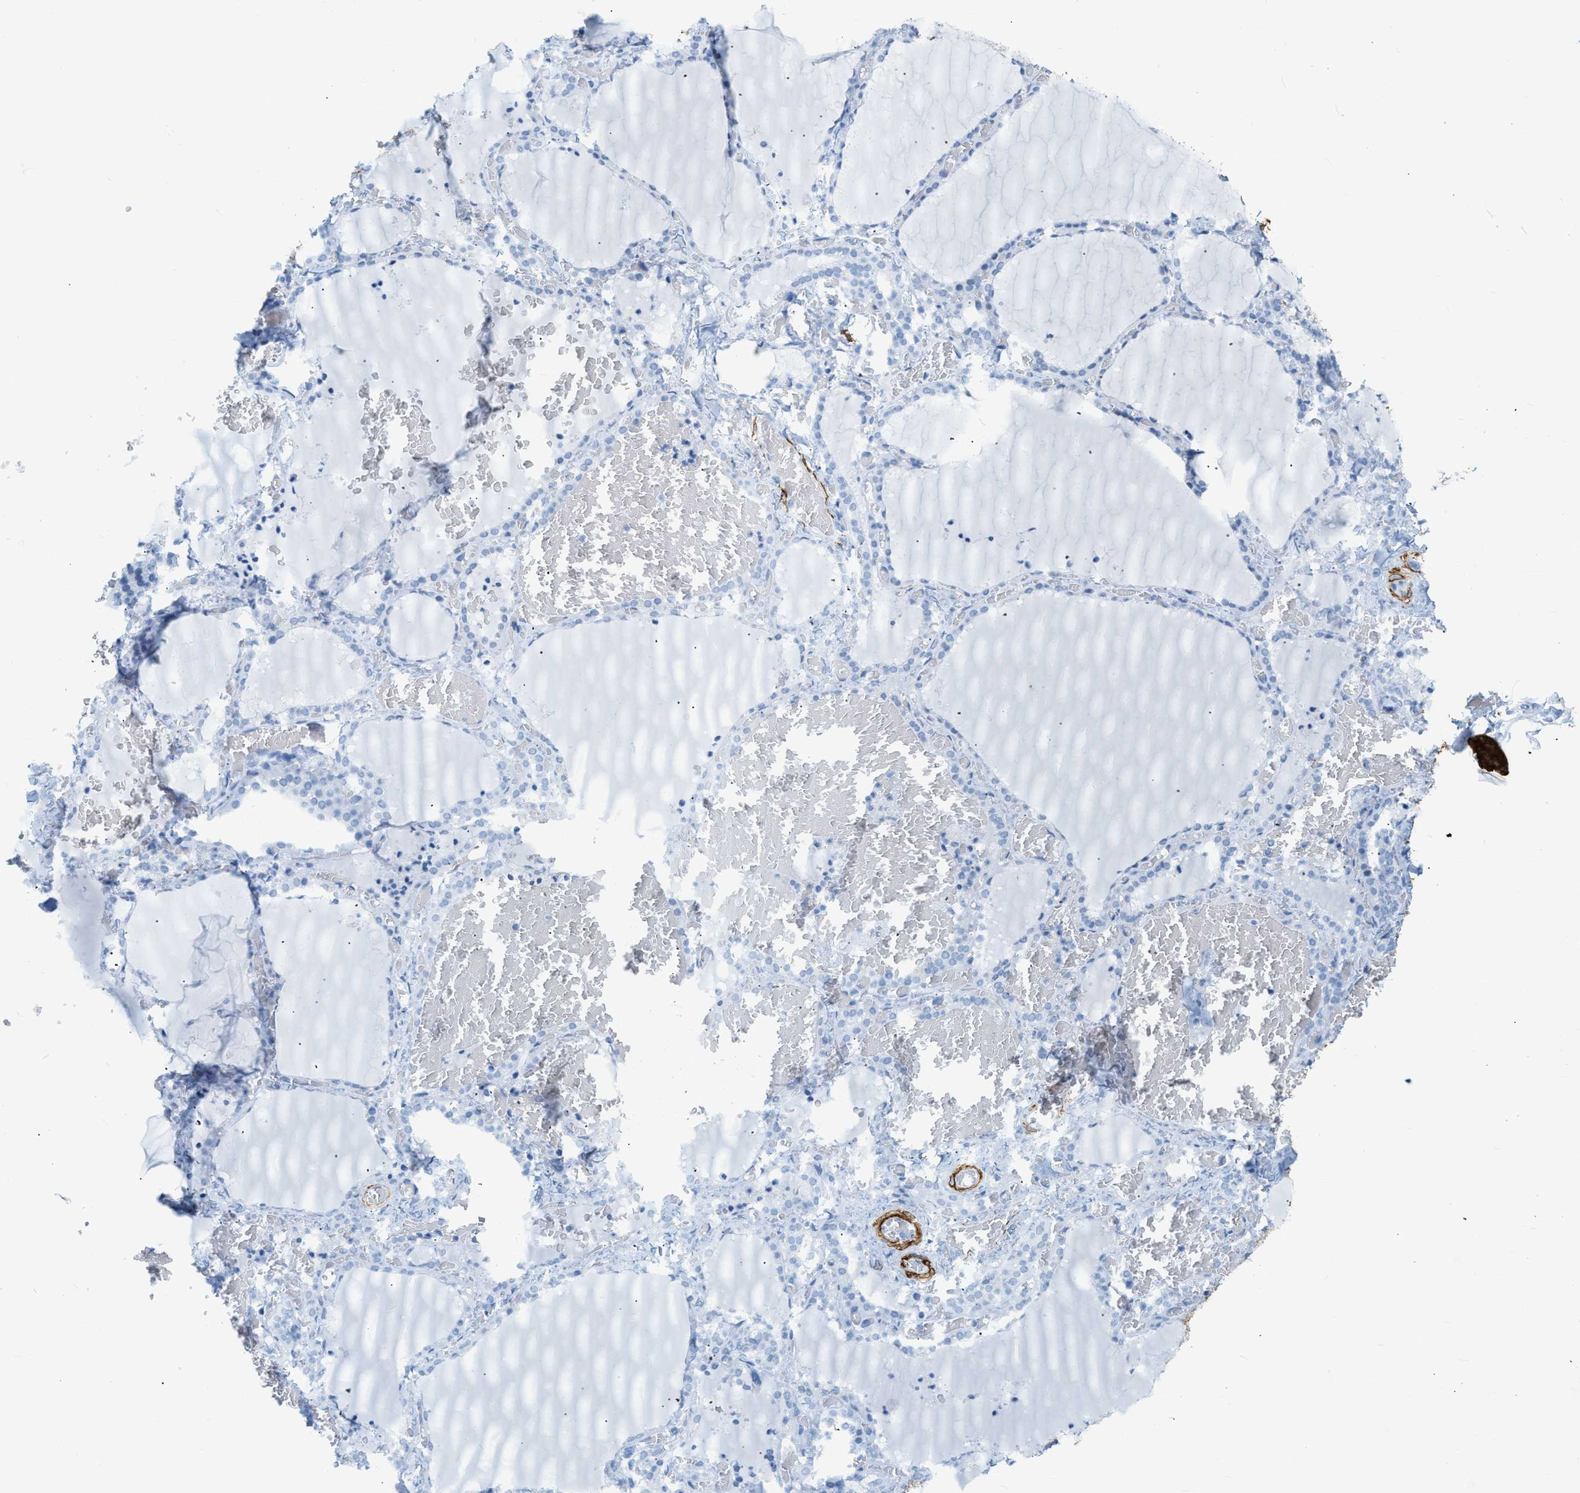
{"staining": {"intensity": "negative", "quantity": "none", "location": "none"}, "tissue": "thyroid gland", "cell_type": "Glandular cells", "image_type": "normal", "snomed": [{"axis": "morphology", "description": "Normal tissue, NOS"}, {"axis": "topography", "description": "Thyroid gland"}], "caption": "Protein analysis of normal thyroid gland demonstrates no significant positivity in glandular cells.", "gene": "DES", "patient": {"sex": "female", "age": 22}}